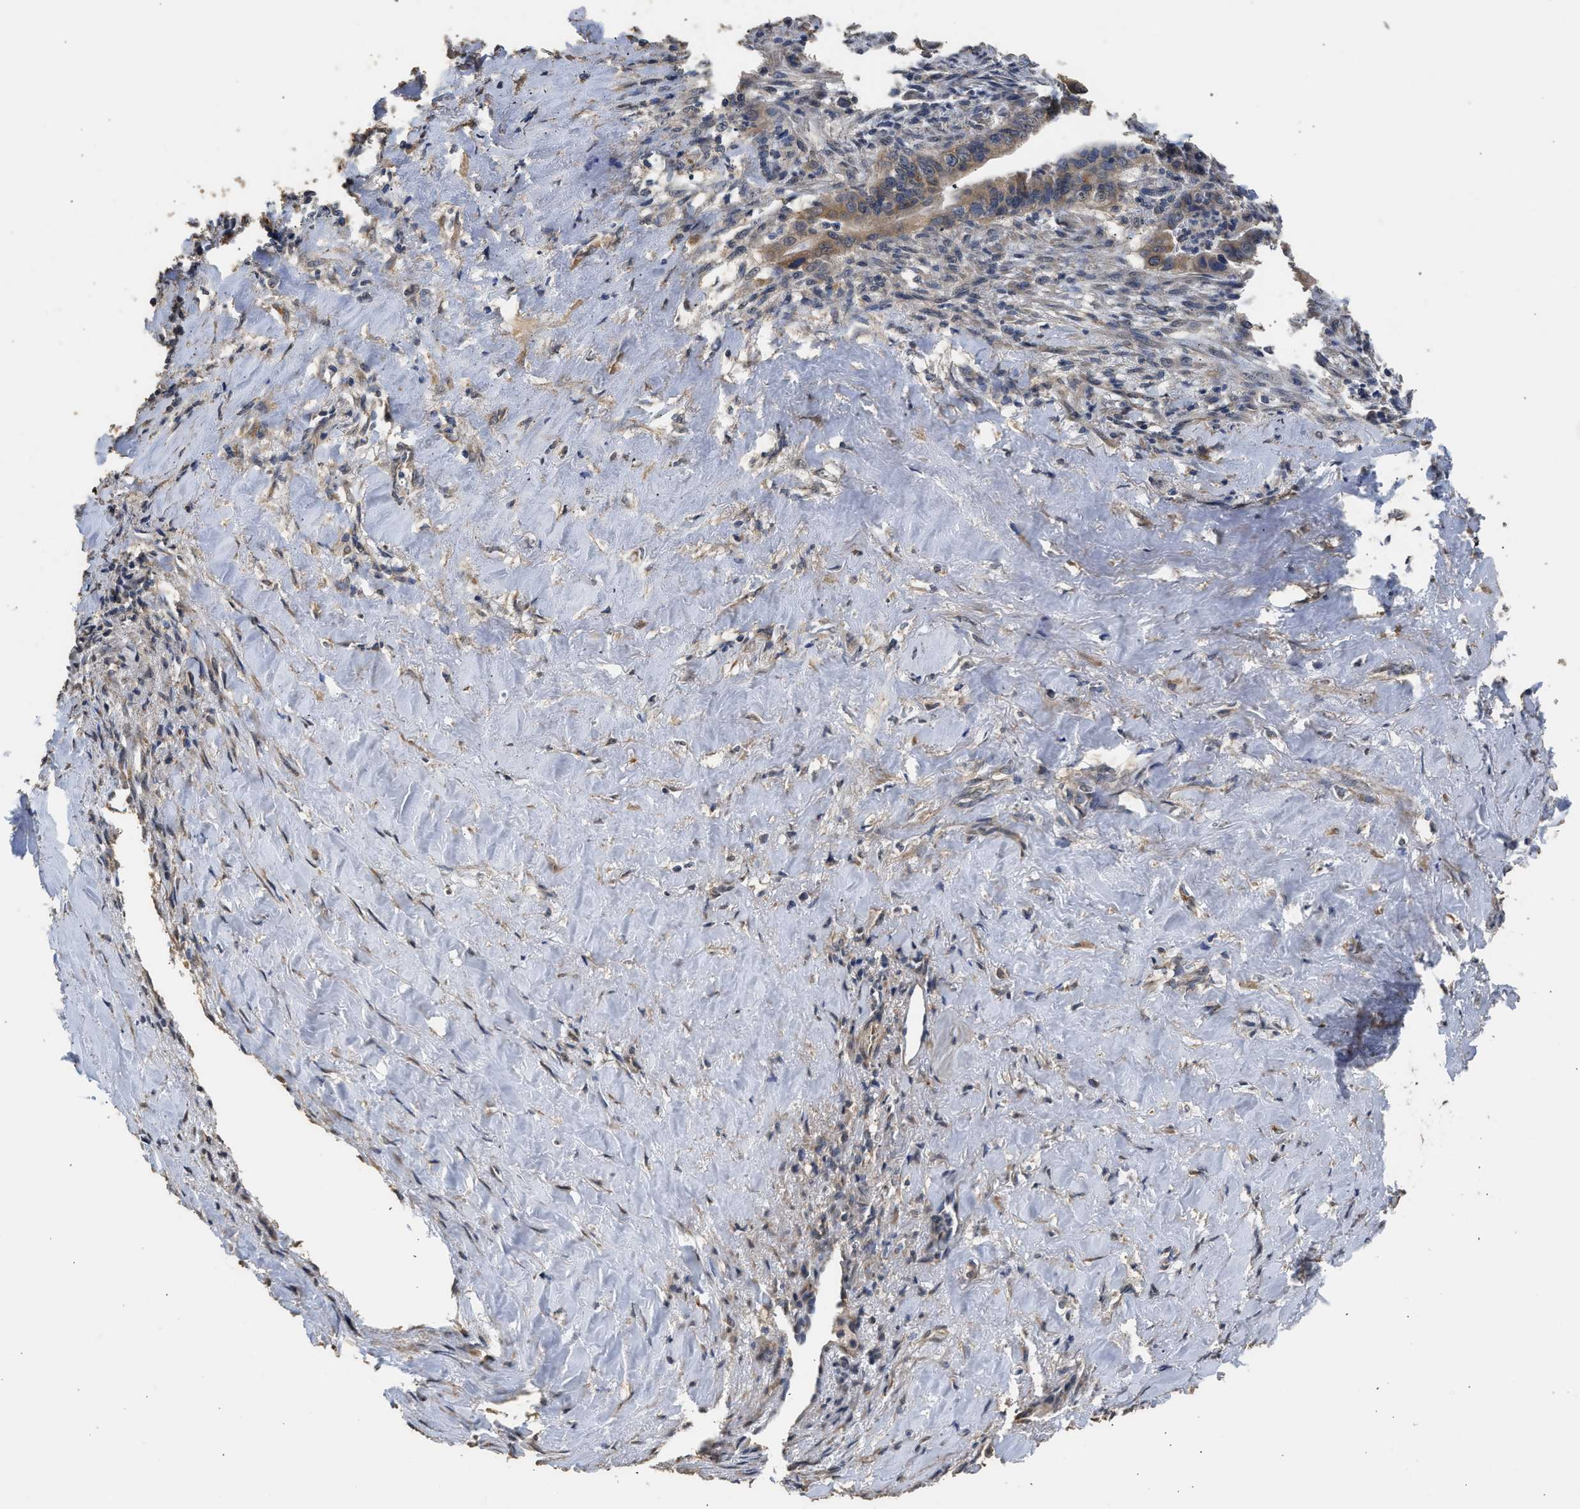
{"staining": {"intensity": "weak", "quantity": ">75%", "location": "cytoplasmic/membranous"}, "tissue": "liver cancer", "cell_type": "Tumor cells", "image_type": "cancer", "snomed": [{"axis": "morphology", "description": "Cholangiocarcinoma"}, {"axis": "topography", "description": "Liver"}], "caption": "DAB (3,3'-diaminobenzidine) immunohistochemical staining of liver cholangiocarcinoma exhibits weak cytoplasmic/membranous protein staining in about >75% of tumor cells.", "gene": "SPINT2", "patient": {"sex": "female", "age": 67}}